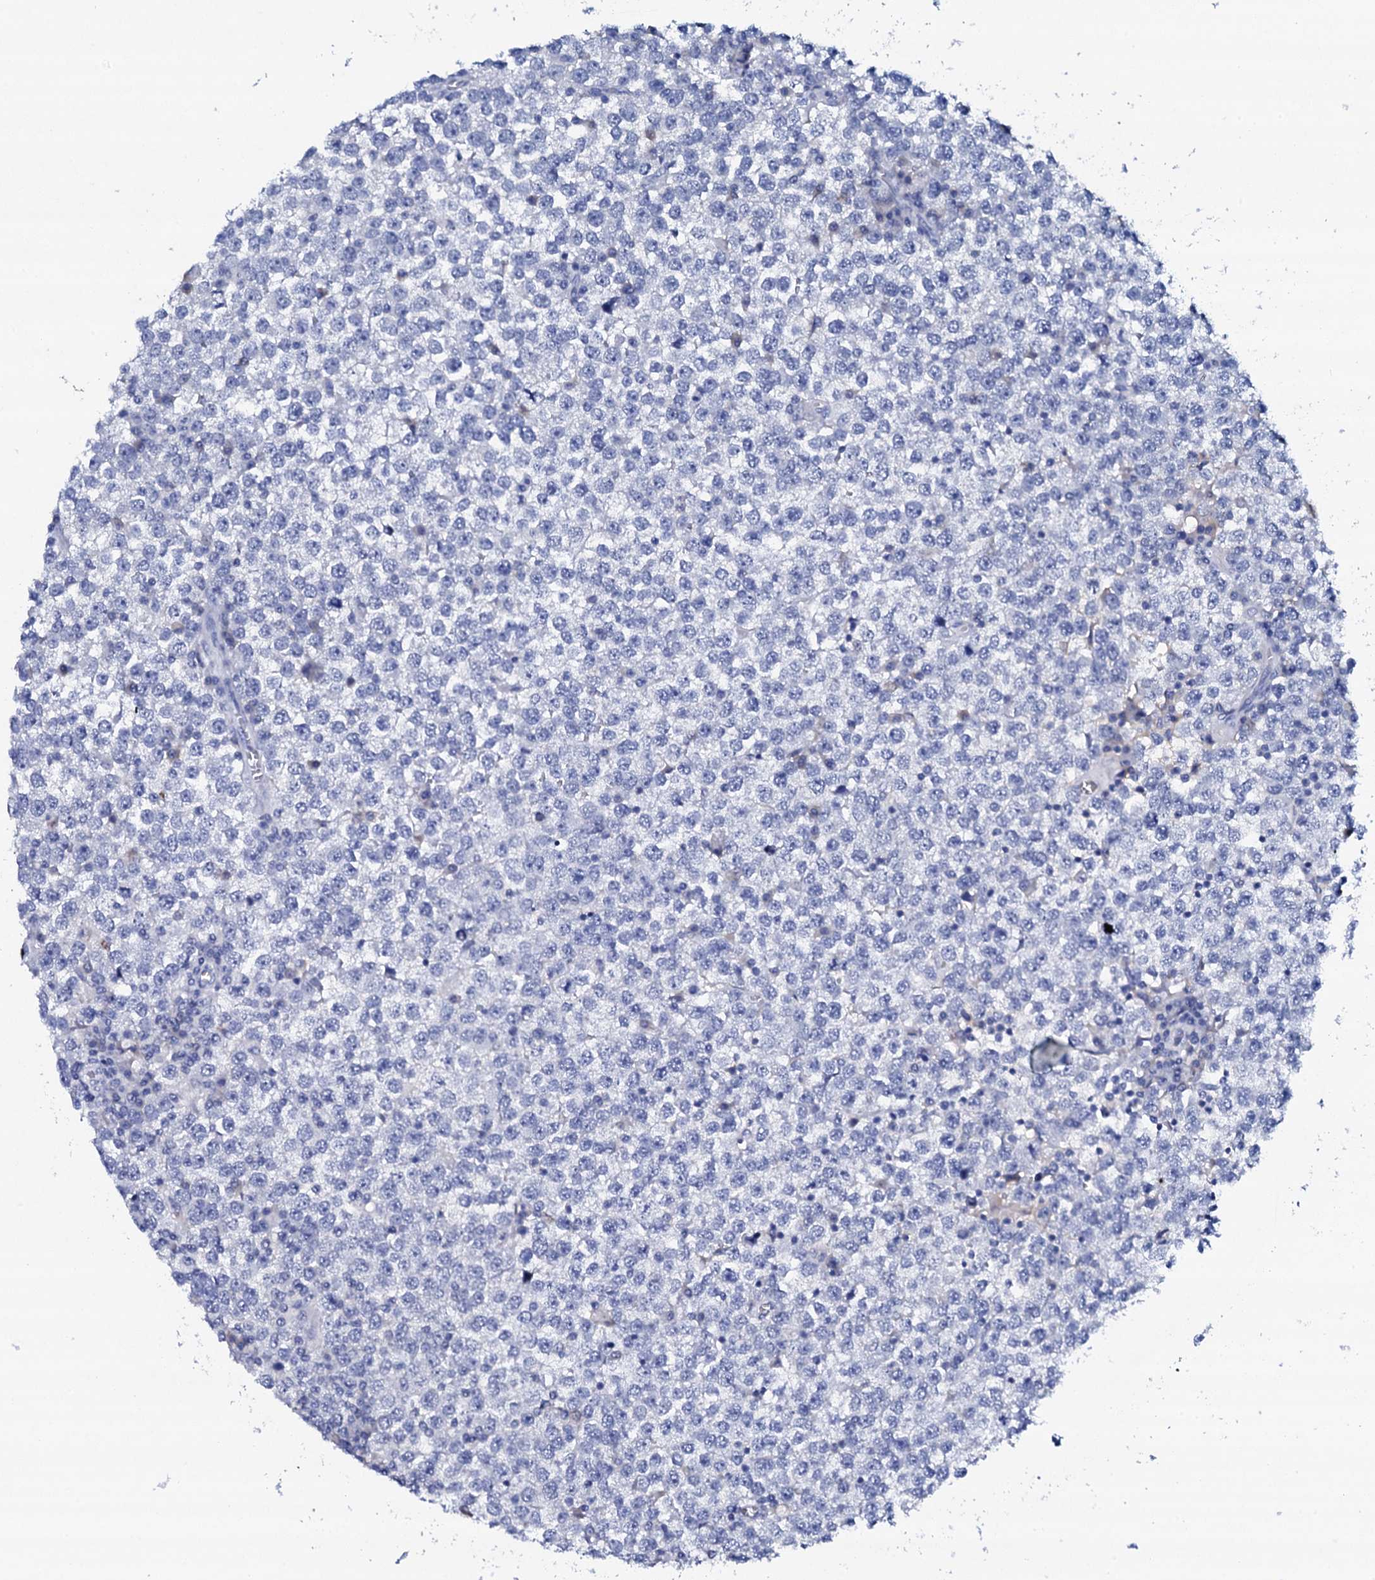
{"staining": {"intensity": "negative", "quantity": "none", "location": "none"}, "tissue": "testis cancer", "cell_type": "Tumor cells", "image_type": "cancer", "snomed": [{"axis": "morphology", "description": "Seminoma, NOS"}, {"axis": "topography", "description": "Testis"}], "caption": "The histopathology image exhibits no significant positivity in tumor cells of seminoma (testis).", "gene": "FBXL16", "patient": {"sex": "male", "age": 65}}